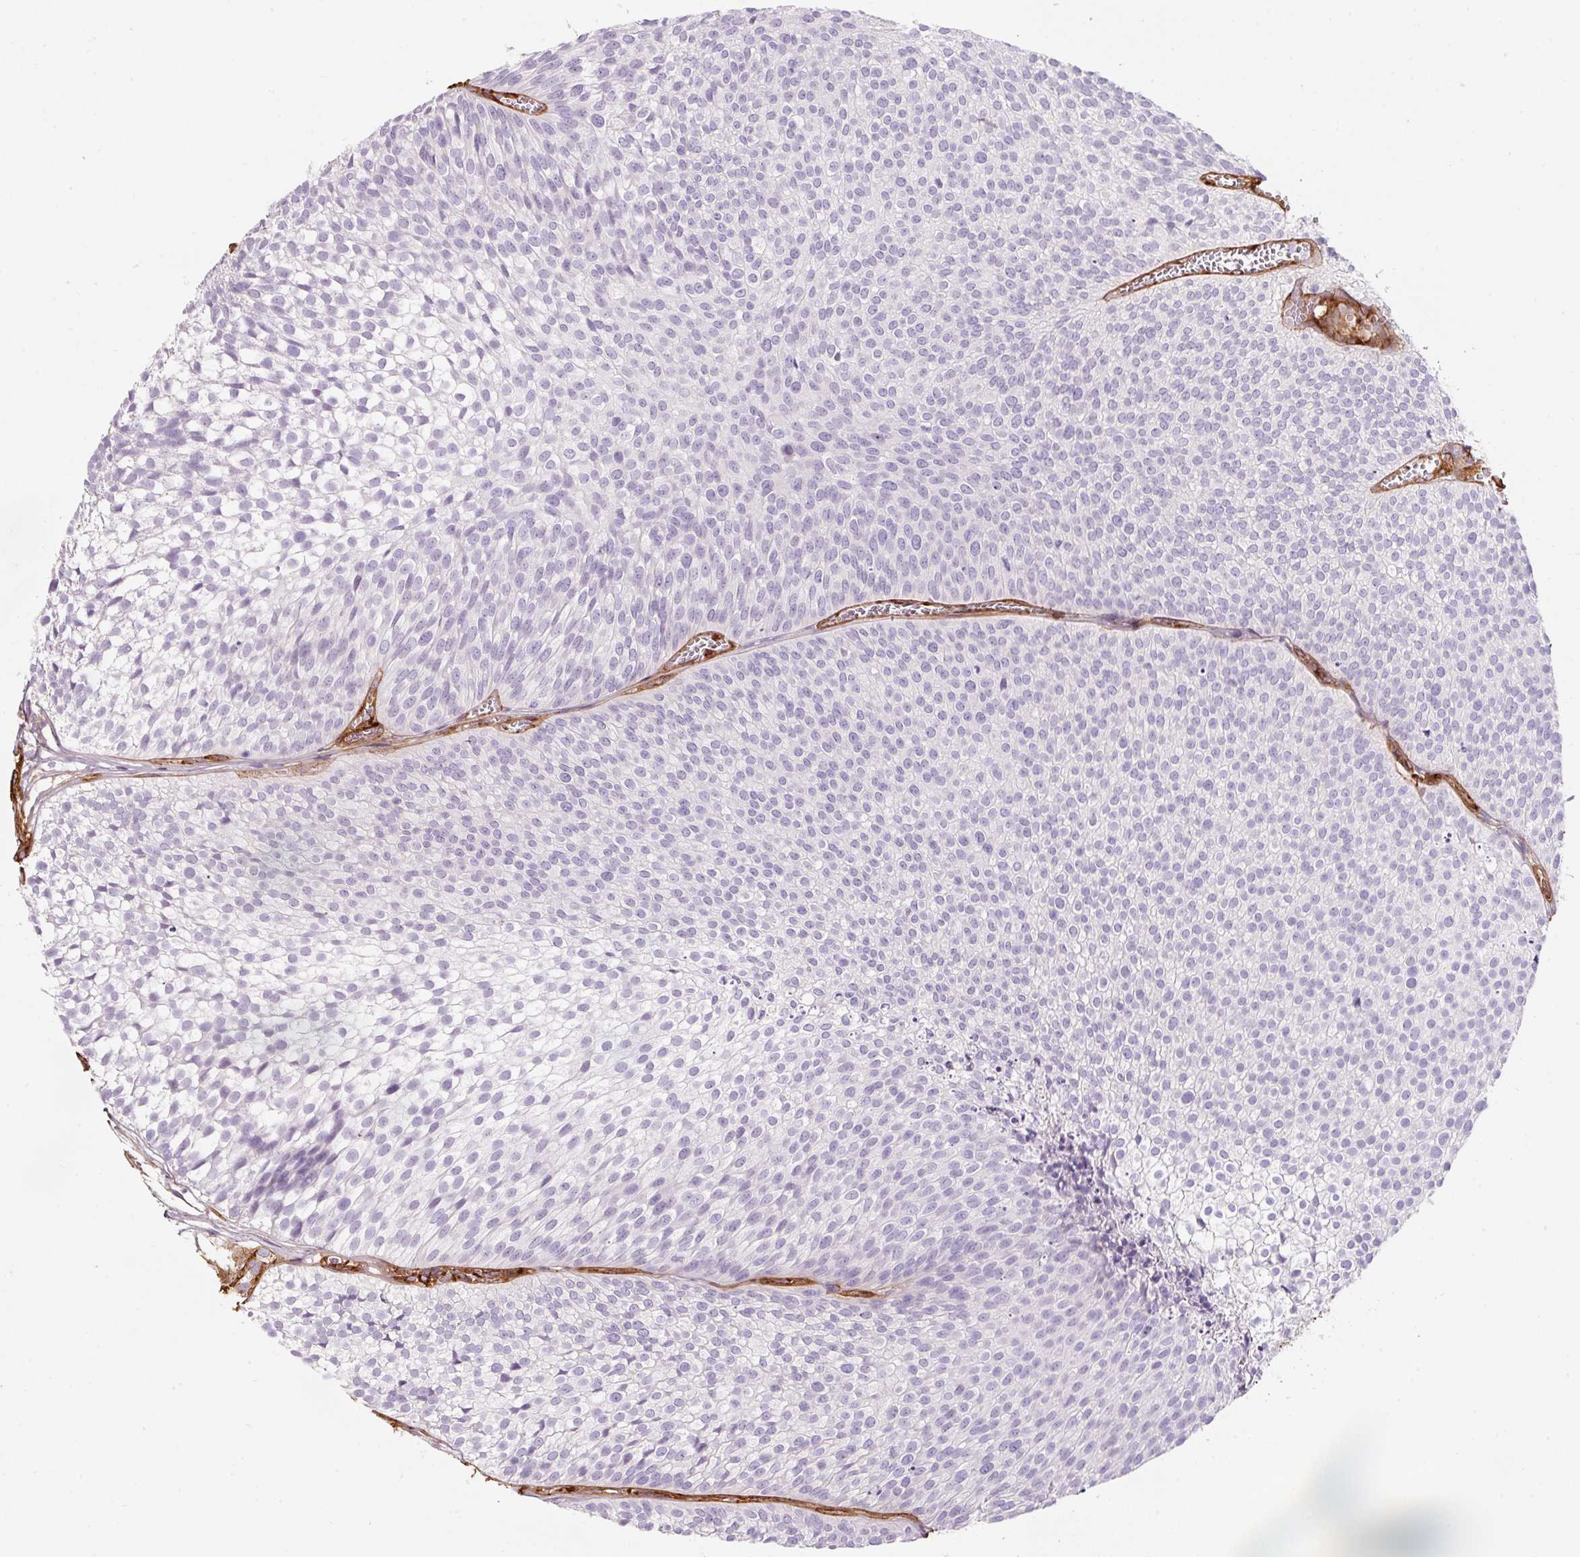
{"staining": {"intensity": "negative", "quantity": "none", "location": "none"}, "tissue": "urothelial cancer", "cell_type": "Tumor cells", "image_type": "cancer", "snomed": [{"axis": "morphology", "description": "Urothelial carcinoma, Low grade"}, {"axis": "topography", "description": "Urinary bladder"}], "caption": "A histopathology image of low-grade urothelial carcinoma stained for a protein exhibits no brown staining in tumor cells.", "gene": "LOXL4", "patient": {"sex": "male", "age": 91}}